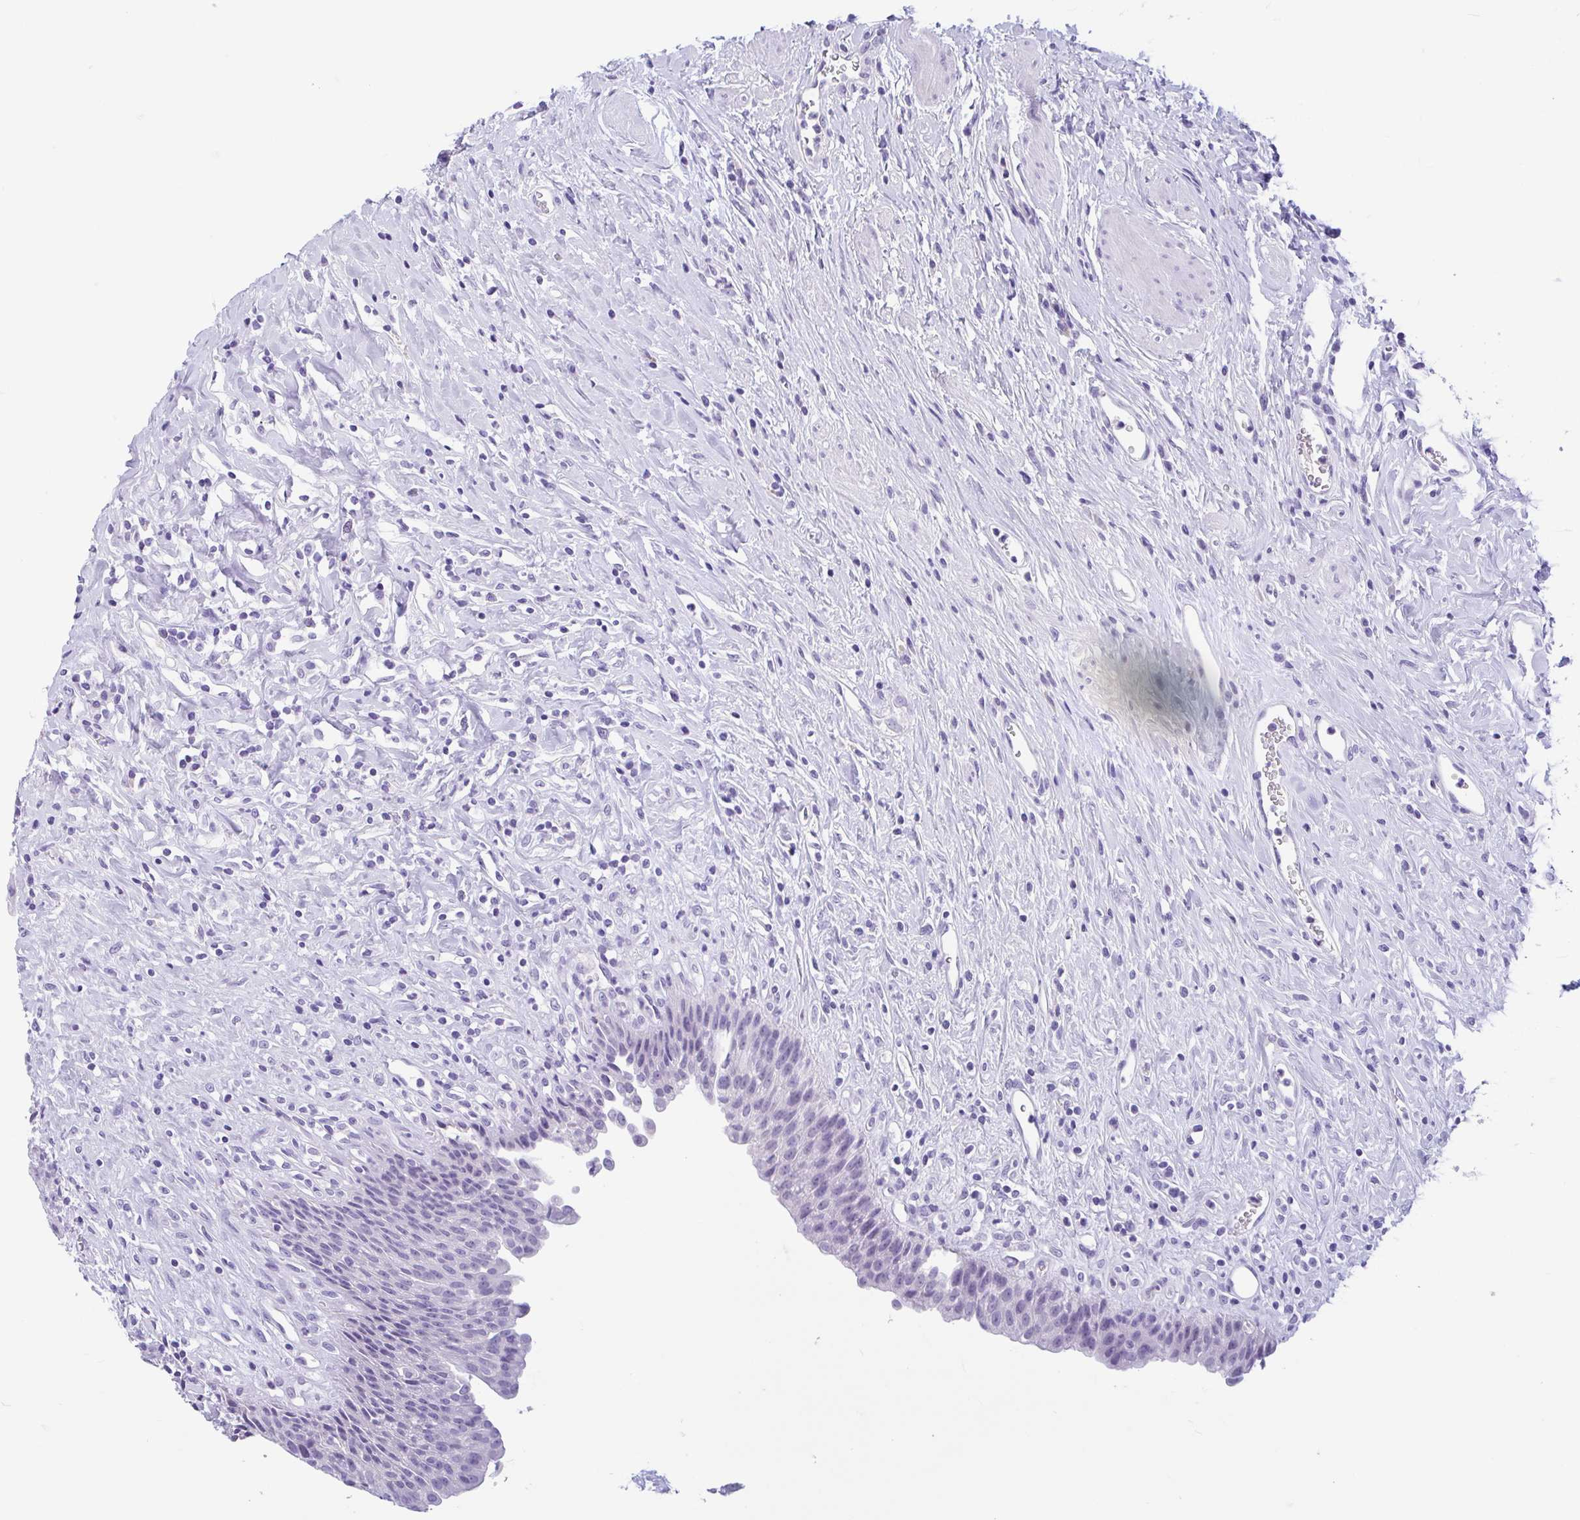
{"staining": {"intensity": "negative", "quantity": "none", "location": "none"}, "tissue": "urinary bladder", "cell_type": "Urothelial cells", "image_type": "normal", "snomed": [{"axis": "morphology", "description": "Normal tissue, NOS"}, {"axis": "topography", "description": "Urinary bladder"}], "caption": "A high-resolution histopathology image shows immunohistochemistry (IHC) staining of normal urinary bladder, which shows no significant expression in urothelial cells. The staining is performed using DAB brown chromogen with nuclei counter-stained in using hematoxylin.", "gene": "ZNF319", "patient": {"sex": "female", "age": 56}}